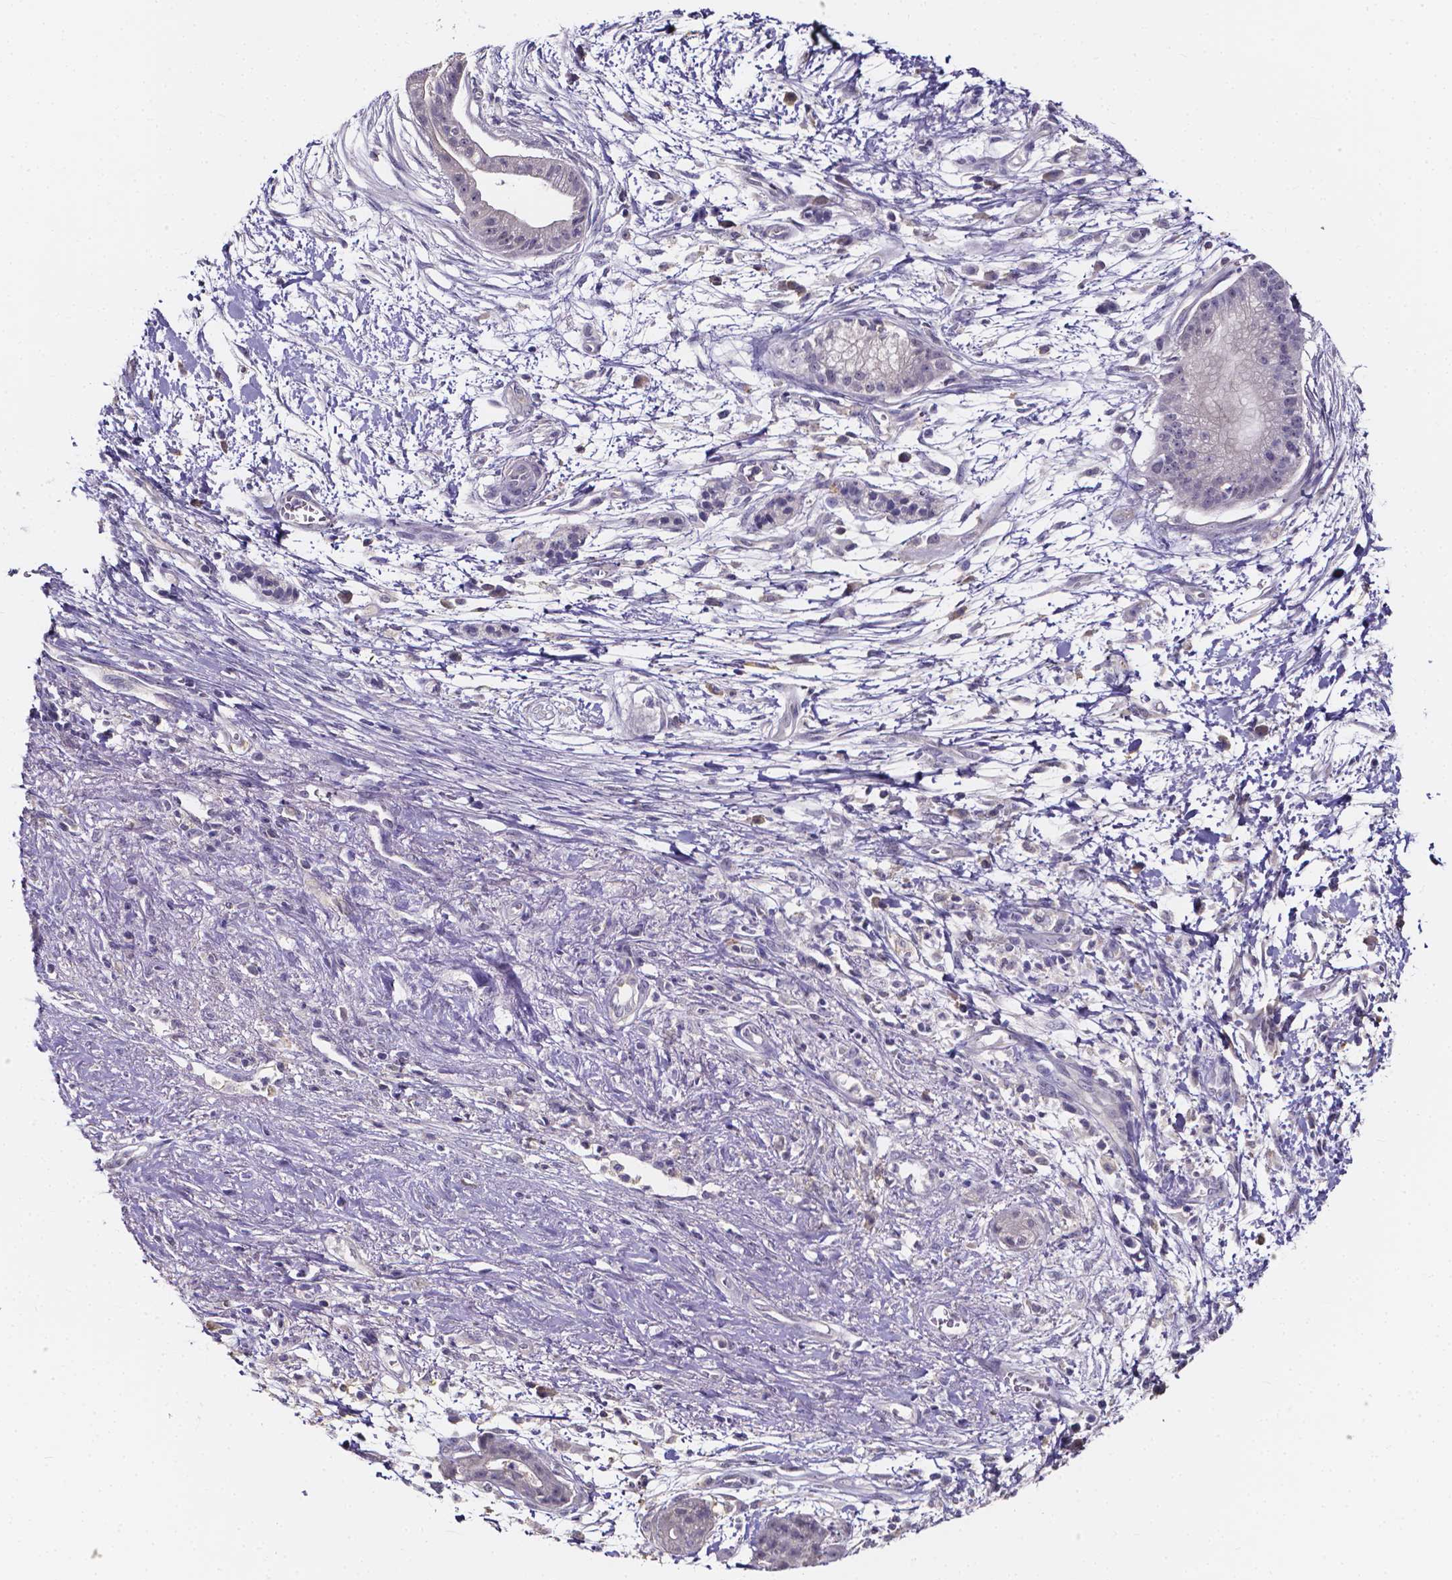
{"staining": {"intensity": "negative", "quantity": "none", "location": "none"}, "tissue": "pancreatic cancer", "cell_type": "Tumor cells", "image_type": "cancer", "snomed": [{"axis": "morphology", "description": "Normal tissue, NOS"}, {"axis": "morphology", "description": "Adenocarcinoma, NOS"}, {"axis": "topography", "description": "Lymph node"}, {"axis": "topography", "description": "Pancreas"}], "caption": "Tumor cells show no significant positivity in pancreatic cancer.", "gene": "SPOCD1", "patient": {"sex": "female", "age": 58}}